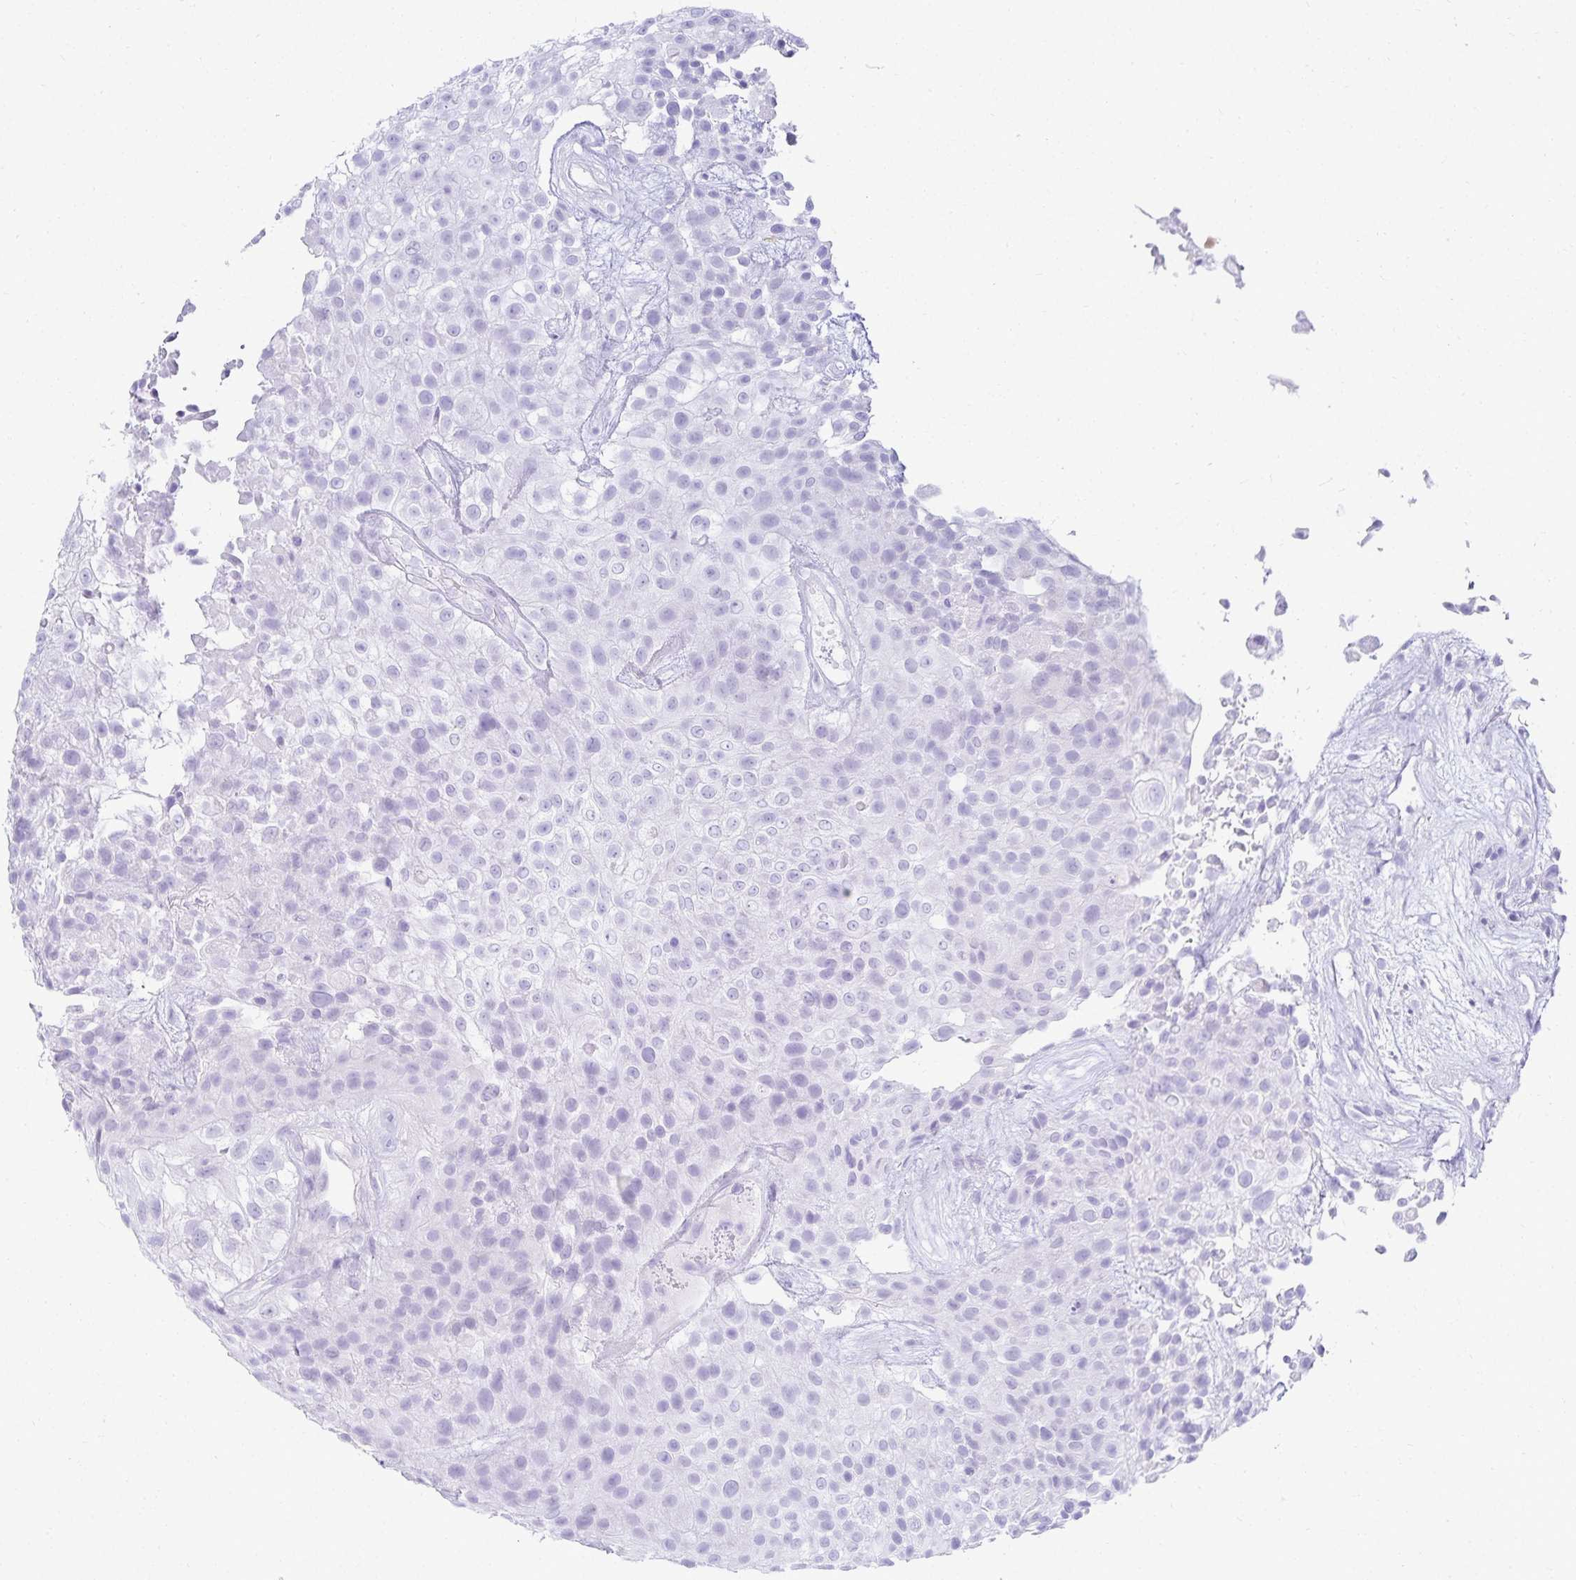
{"staining": {"intensity": "negative", "quantity": "none", "location": "none"}, "tissue": "urothelial cancer", "cell_type": "Tumor cells", "image_type": "cancer", "snomed": [{"axis": "morphology", "description": "Urothelial carcinoma, High grade"}, {"axis": "topography", "description": "Urinary bladder"}], "caption": "High magnification brightfield microscopy of high-grade urothelial carcinoma stained with DAB (brown) and counterstained with hematoxylin (blue): tumor cells show no significant expression. (Stains: DAB immunohistochemistry (IHC) with hematoxylin counter stain, Microscopy: brightfield microscopy at high magnification).", "gene": "GP2", "patient": {"sex": "male", "age": 56}}